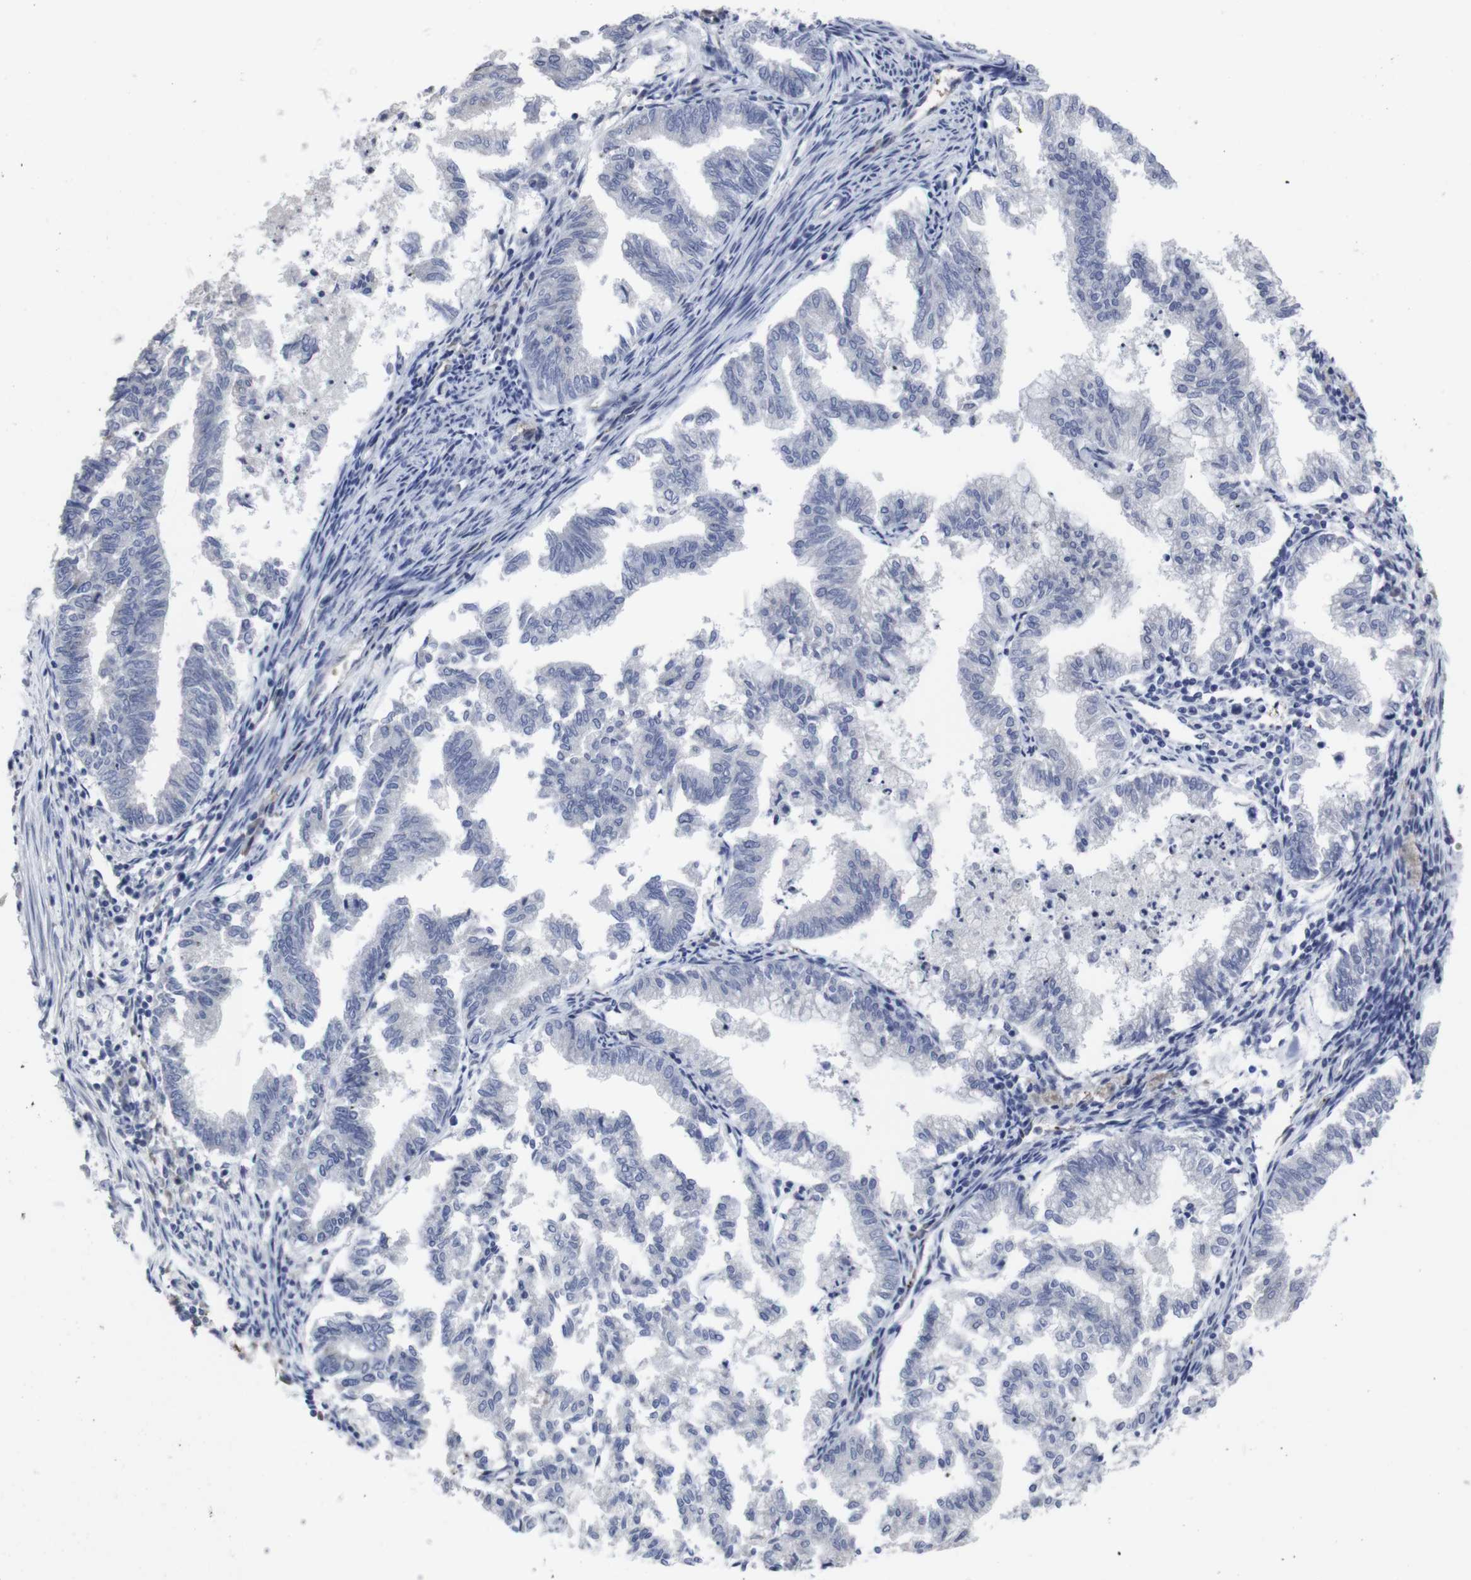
{"staining": {"intensity": "negative", "quantity": "none", "location": "none"}, "tissue": "endometrial cancer", "cell_type": "Tumor cells", "image_type": "cancer", "snomed": [{"axis": "morphology", "description": "Necrosis, NOS"}, {"axis": "morphology", "description": "Adenocarcinoma, NOS"}, {"axis": "topography", "description": "Endometrium"}], "caption": "This is an immunohistochemistry (IHC) image of endometrial cancer. There is no positivity in tumor cells.", "gene": "SNCG", "patient": {"sex": "female", "age": 79}}